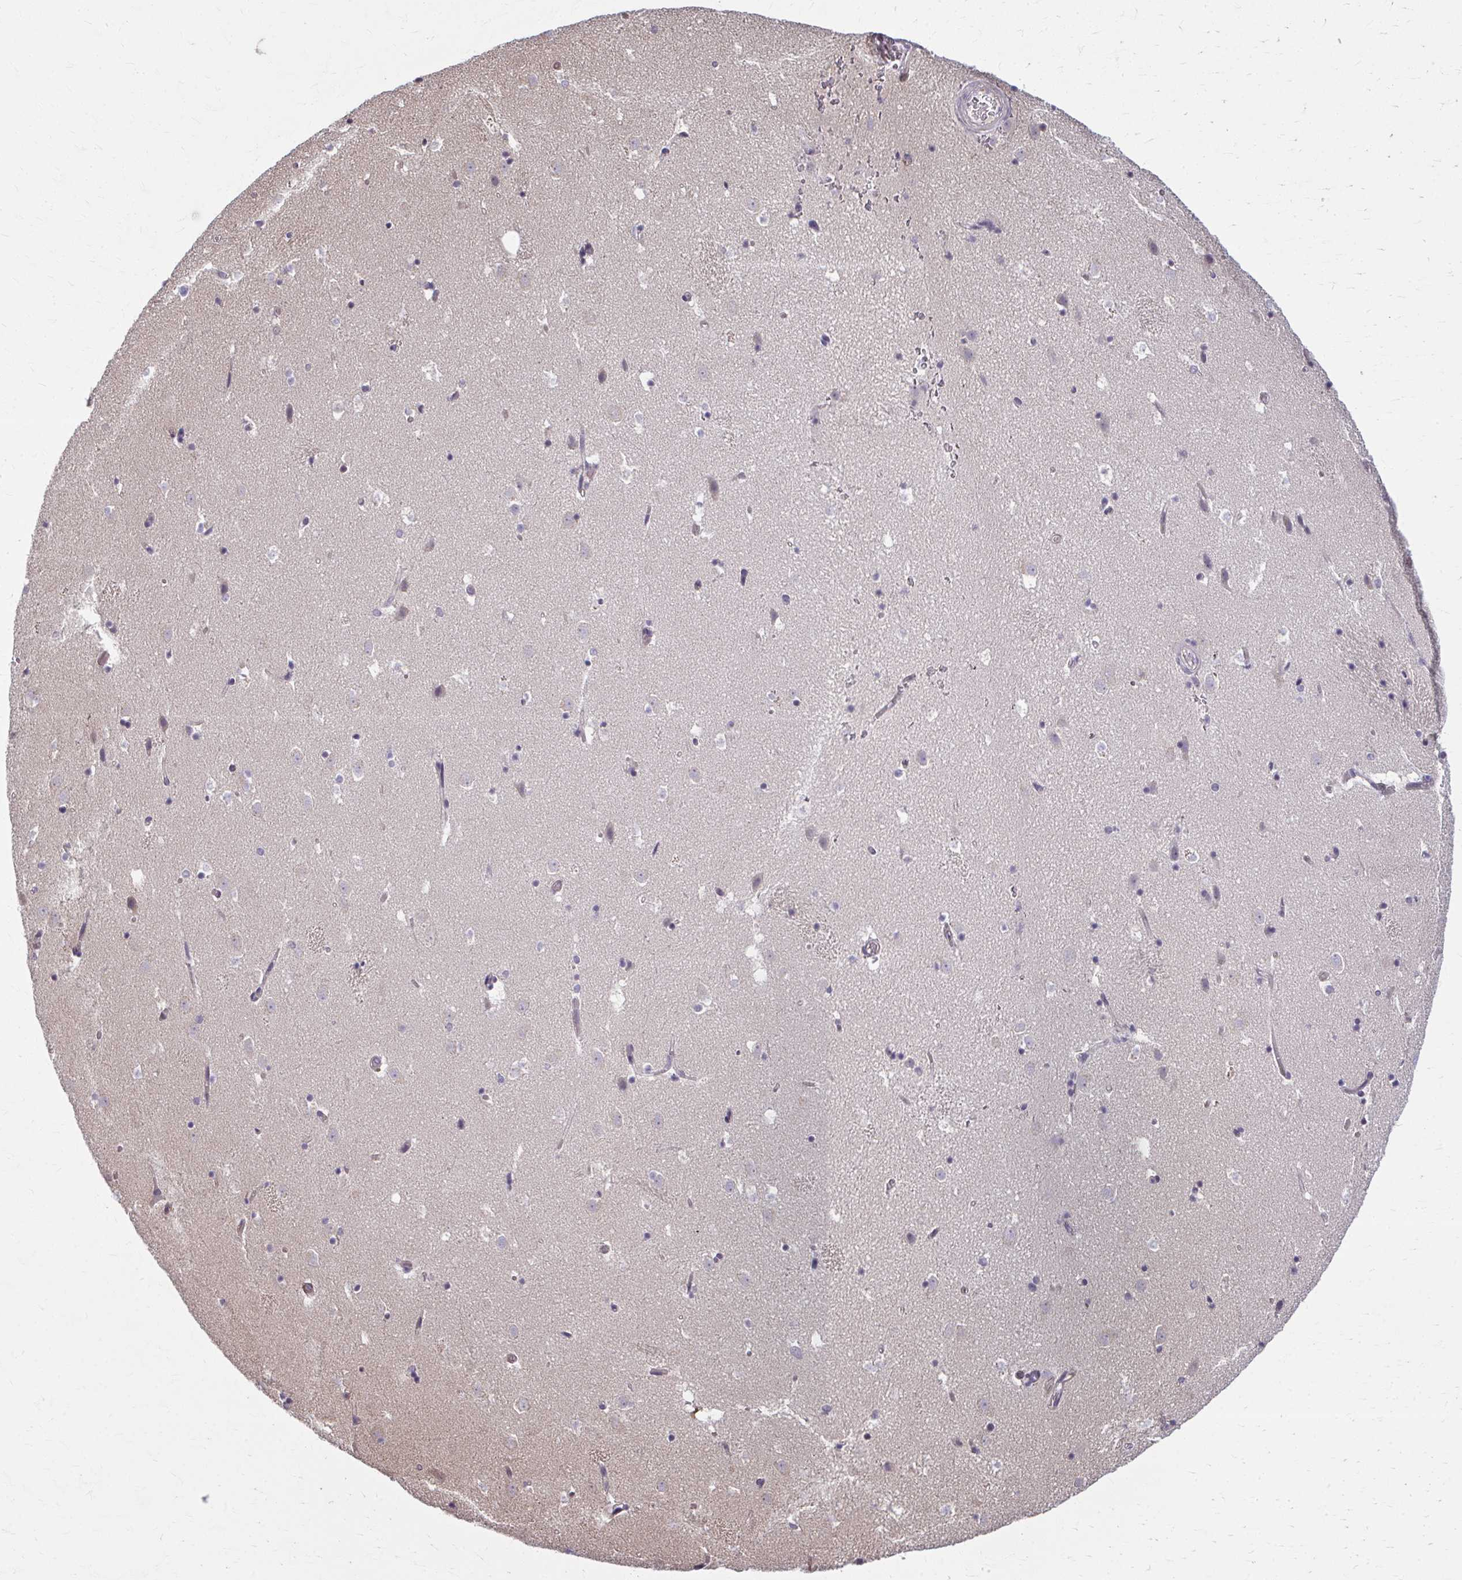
{"staining": {"intensity": "negative", "quantity": "none", "location": "none"}, "tissue": "caudate", "cell_type": "Glial cells", "image_type": "normal", "snomed": [{"axis": "morphology", "description": "Normal tissue, NOS"}, {"axis": "topography", "description": "Lateral ventricle wall"}], "caption": "This is a photomicrograph of immunohistochemistry staining of unremarkable caudate, which shows no expression in glial cells.", "gene": "MAF1", "patient": {"sex": "male", "age": 37}}